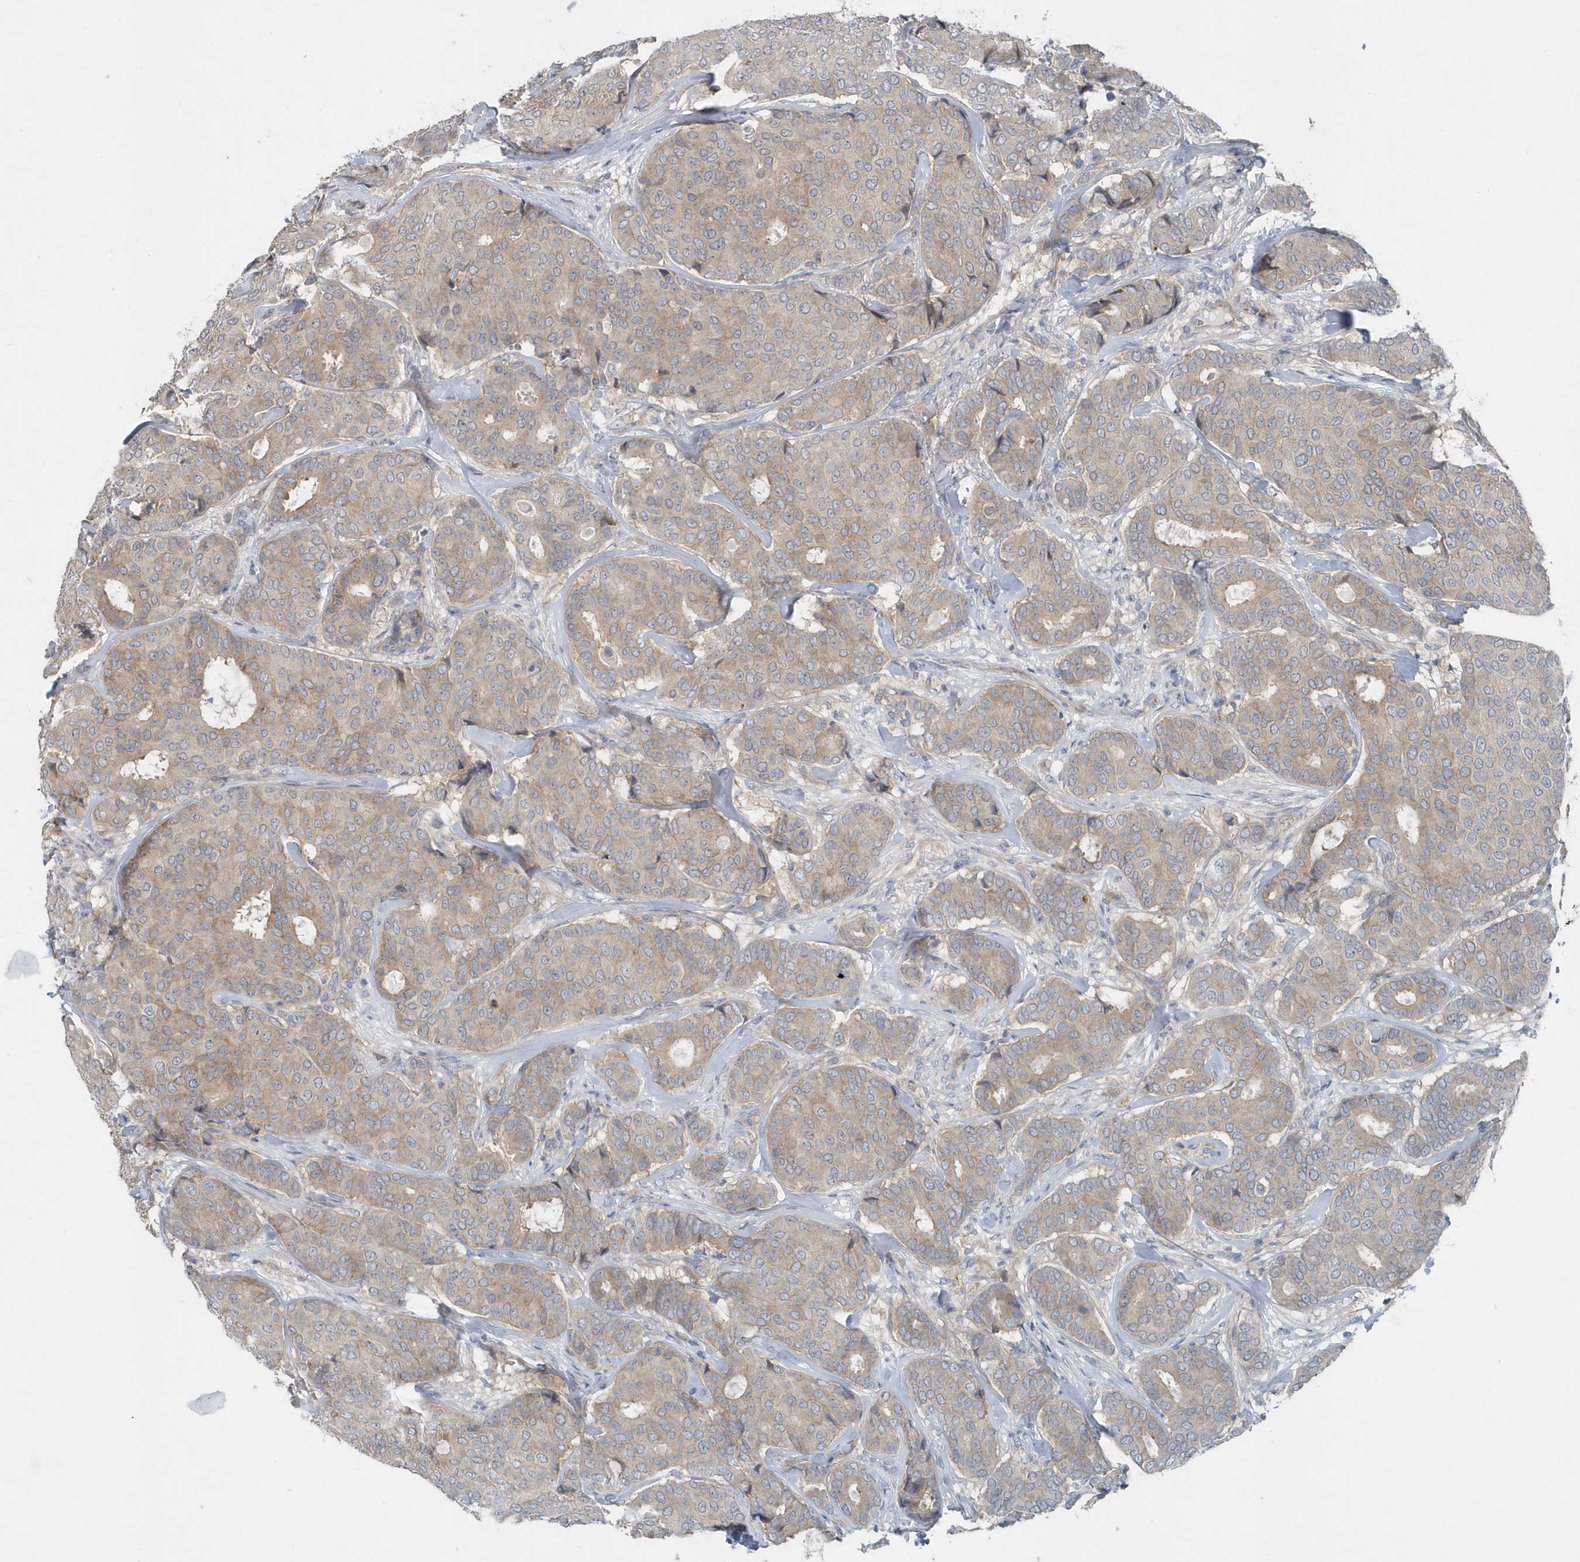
{"staining": {"intensity": "weak", "quantity": "25%-75%", "location": "cytoplasmic/membranous"}, "tissue": "breast cancer", "cell_type": "Tumor cells", "image_type": "cancer", "snomed": [{"axis": "morphology", "description": "Duct carcinoma"}, {"axis": "topography", "description": "Breast"}], "caption": "Protein staining of breast cancer tissue demonstrates weak cytoplasmic/membranous expression in about 25%-75% of tumor cells. (IHC, brightfield microscopy, high magnification).", "gene": "MCC", "patient": {"sex": "female", "age": 75}}